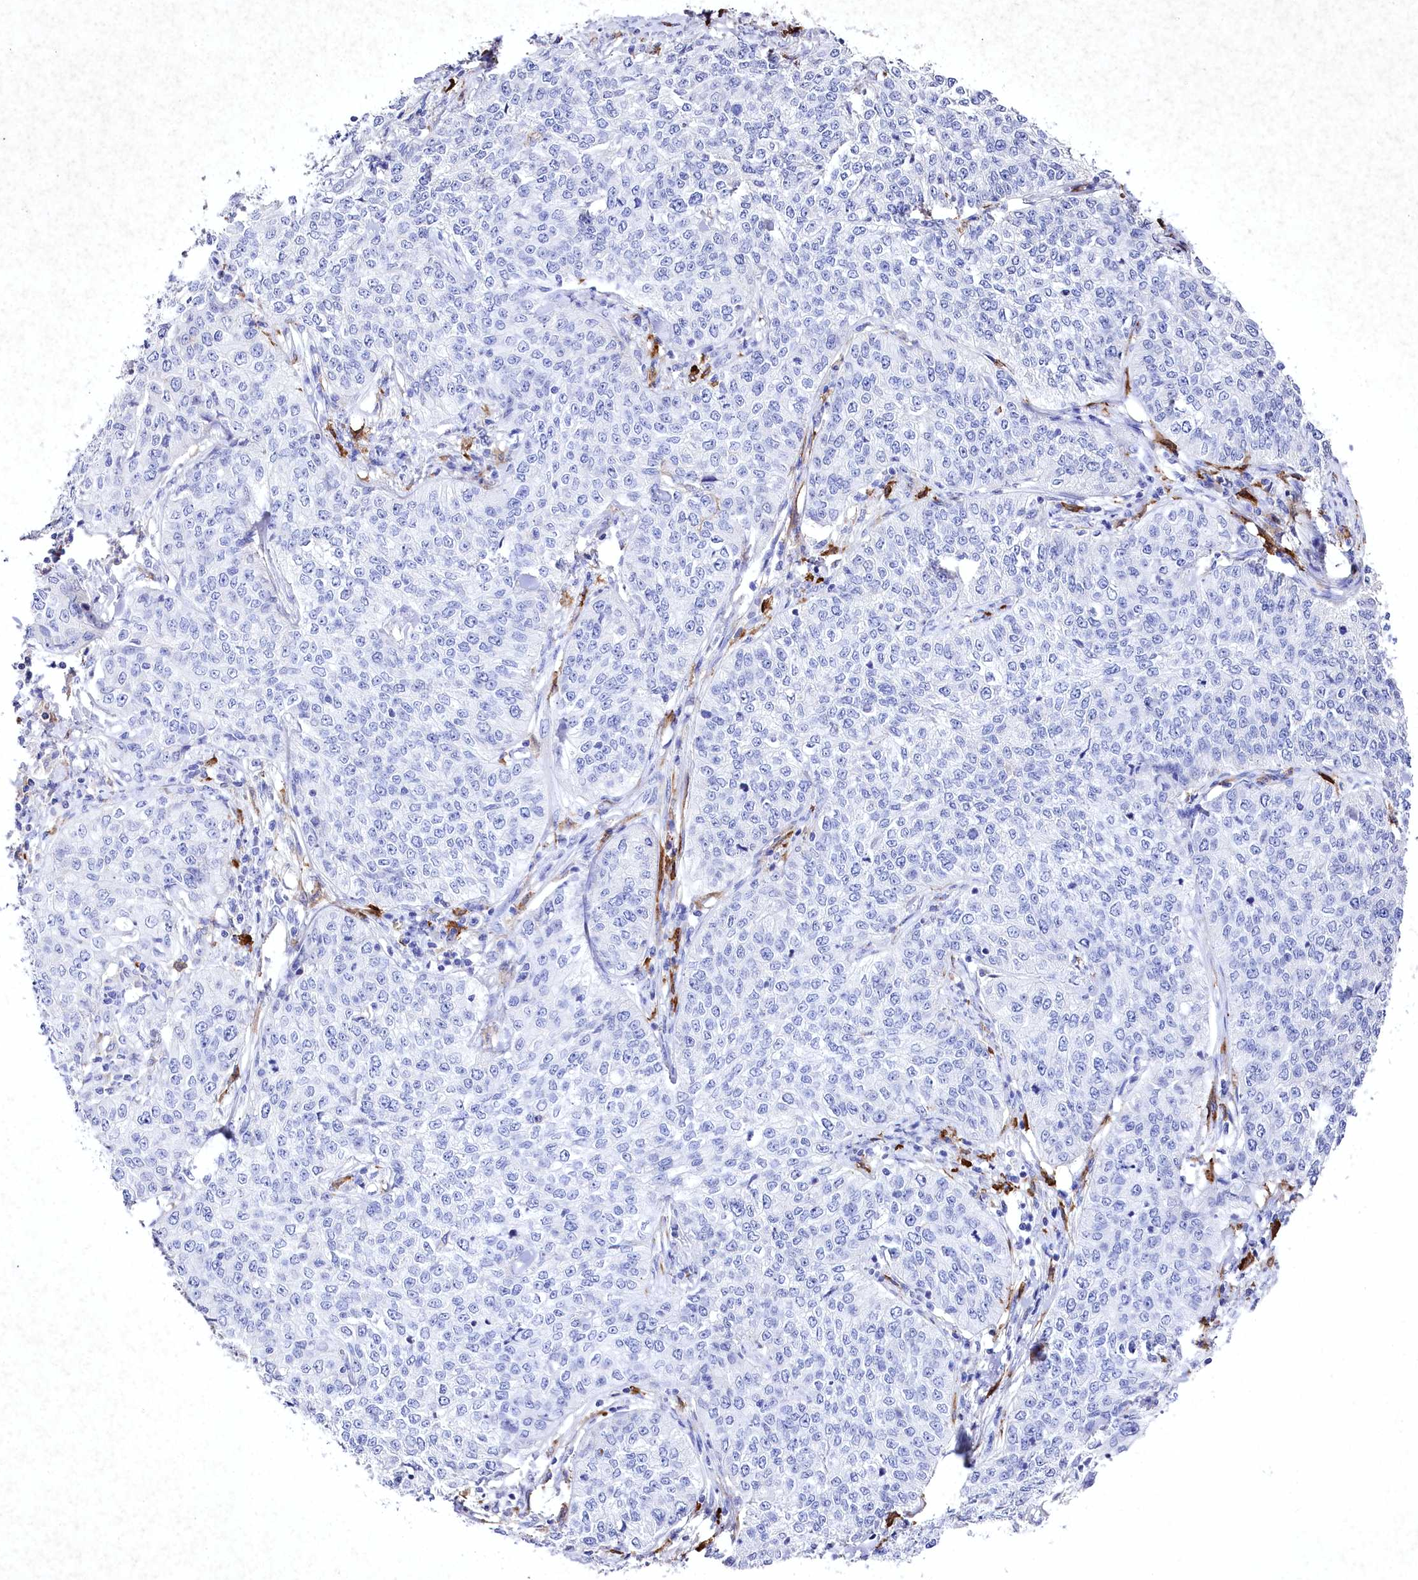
{"staining": {"intensity": "negative", "quantity": "none", "location": "none"}, "tissue": "cervical cancer", "cell_type": "Tumor cells", "image_type": "cancer", "snomed": [{"axis": "morphology", "description": "Squamous cell carcinoma, NOS"}, {"axis": "topography", "description": "Cervix"}], "caption": "Tumor cells are negative for brown protein staining in cervical cancer (squamous cell carcinoma).", "gene": "CLEC4M", "patient": {"sex": "female", "age": 35}}